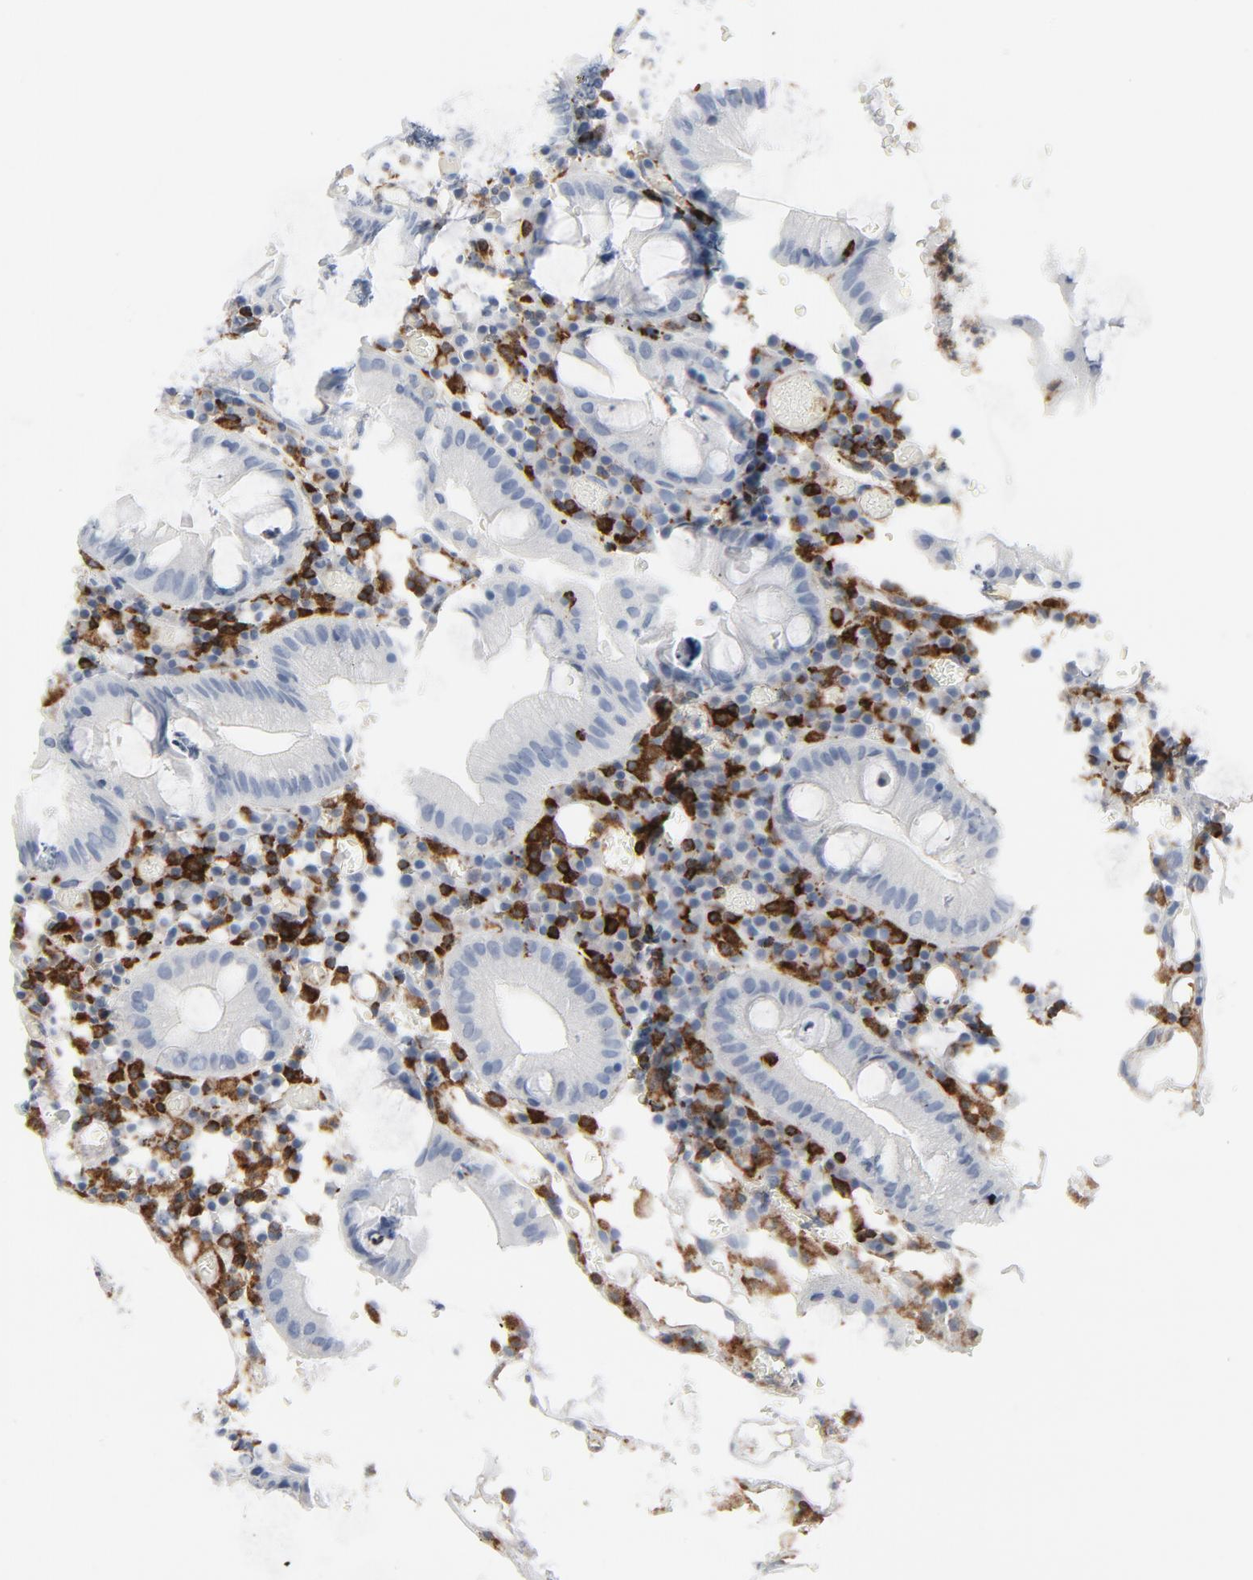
{"staining": {"intensity": "negative", "quantity": "none", "location": "none"}, "tissue": "colorectal cancer", "cell_type": "Tumor cells", "image_type": "cancer", "snomed": [{"axis": "morphology", "description": "Normal tissue, NOS"}, {"axis": "morphology", "description": "Adenocarcinoma, NOS"}, {"axis": "topography", "description": "Colon"}], "caption": "Immunohistochemistry (IHC) micrograph of human colorectal adenocarcinoma stained for a protein (brown), which exhibits no expression in tumor cells.", "gene": "LCP2", "patient": {"sex": "female", "age": 78}}